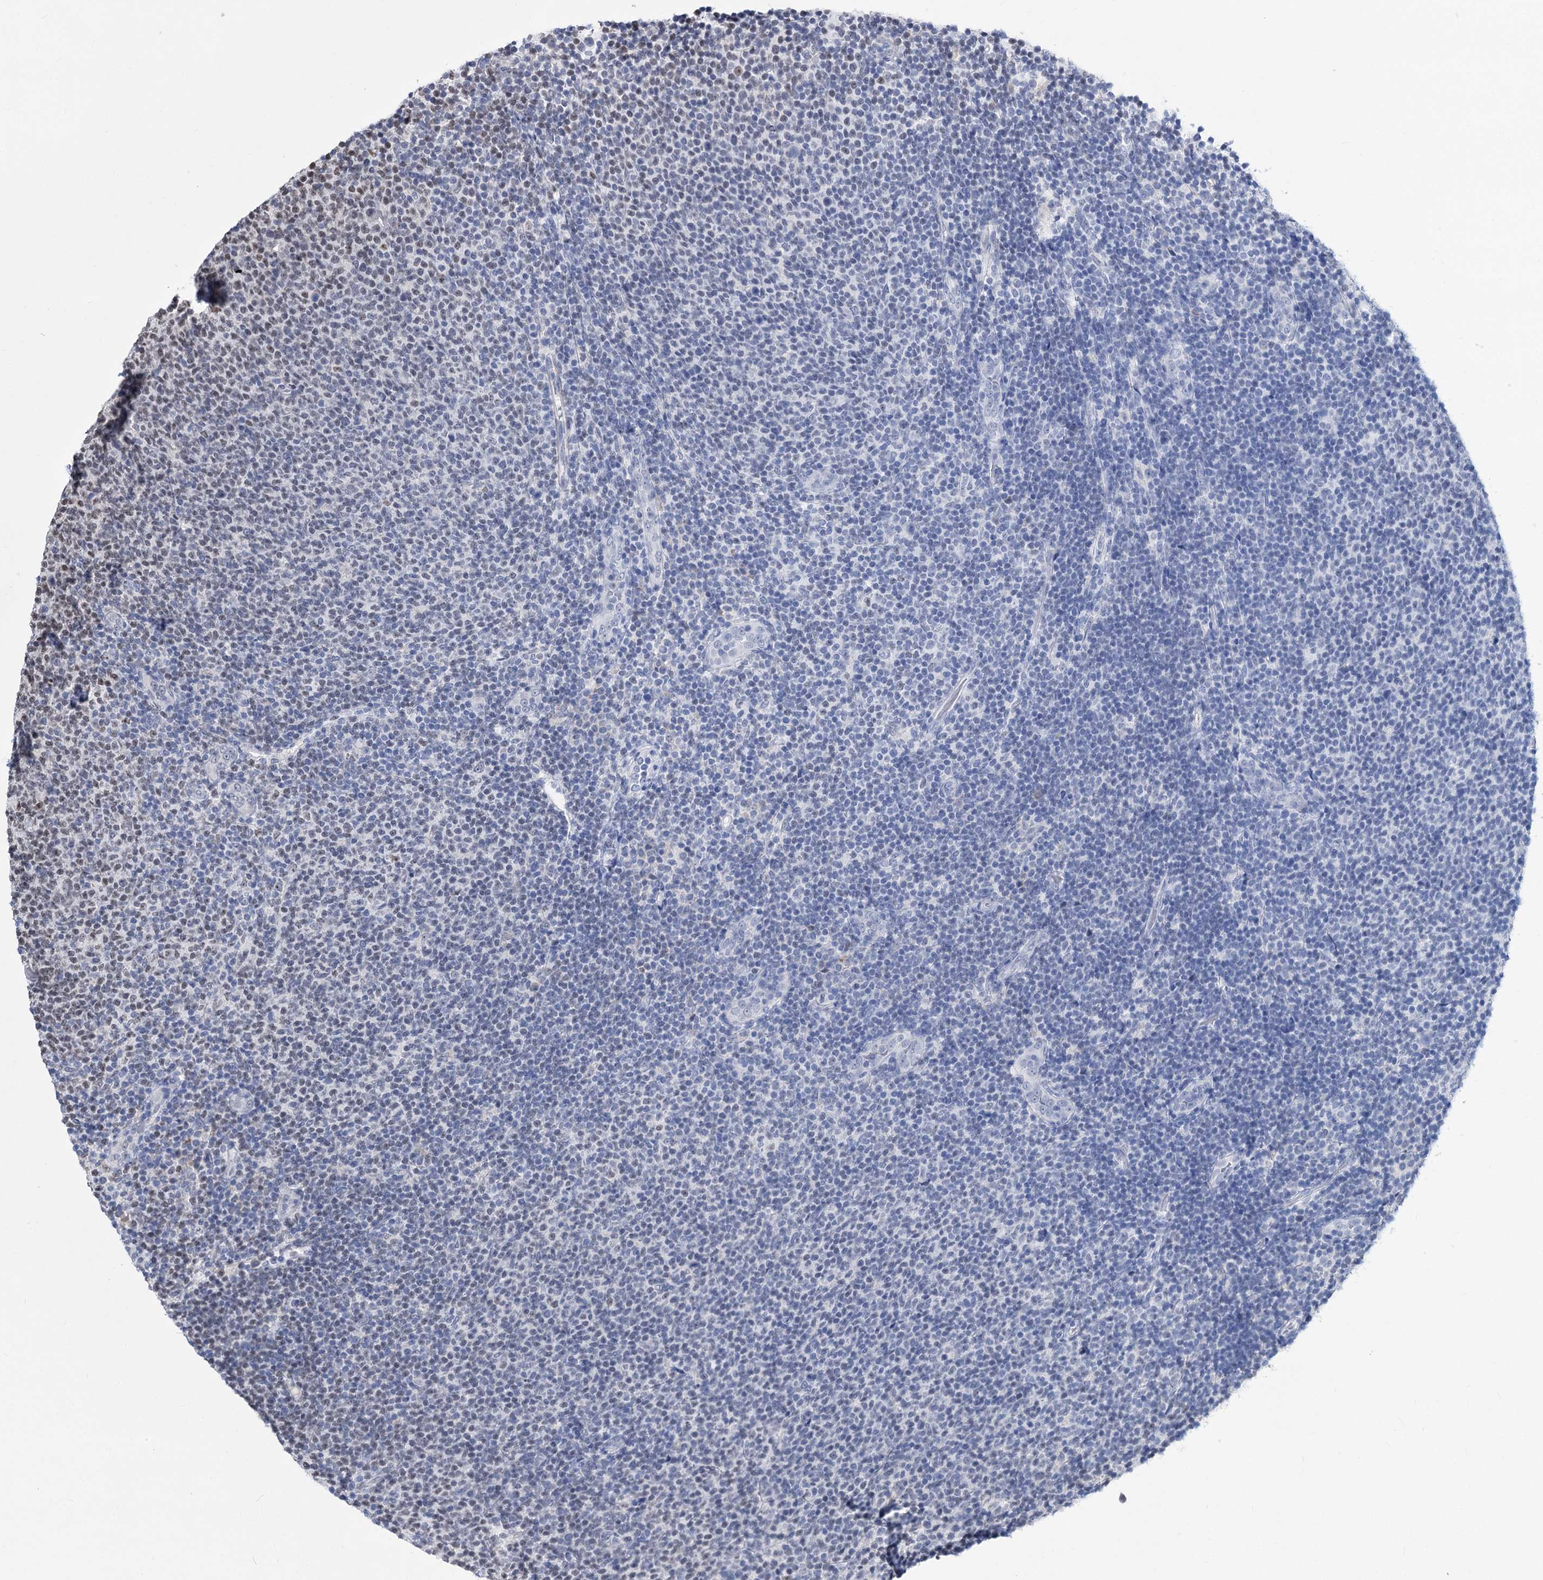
{"staining": {"intensity": "moderate", "quantity": "<25%", "location": "nuclear"}, "tissue": "lymphoma", "cell_type": "Tumor cells", "image_type": "cancer", "snomed": [{"axis": "morphology", "description": "Malignant lymphoma, non-Hodgkin's type, Low grade"}, {"axis": "topography", "description": "Lymph node"}], "caption": "Protein expression analysis of human lymphoma reveals moderate nuclear expression in approximately <25% of tumor cells. (Stains: DAB (3,3'-diaminobenzidine) in brown, nuclei in blue, Microscopy: brightfield microscopy at high magnification).", "gene": "PPRC1", "patient": {"sex": "male", "age": 66}}